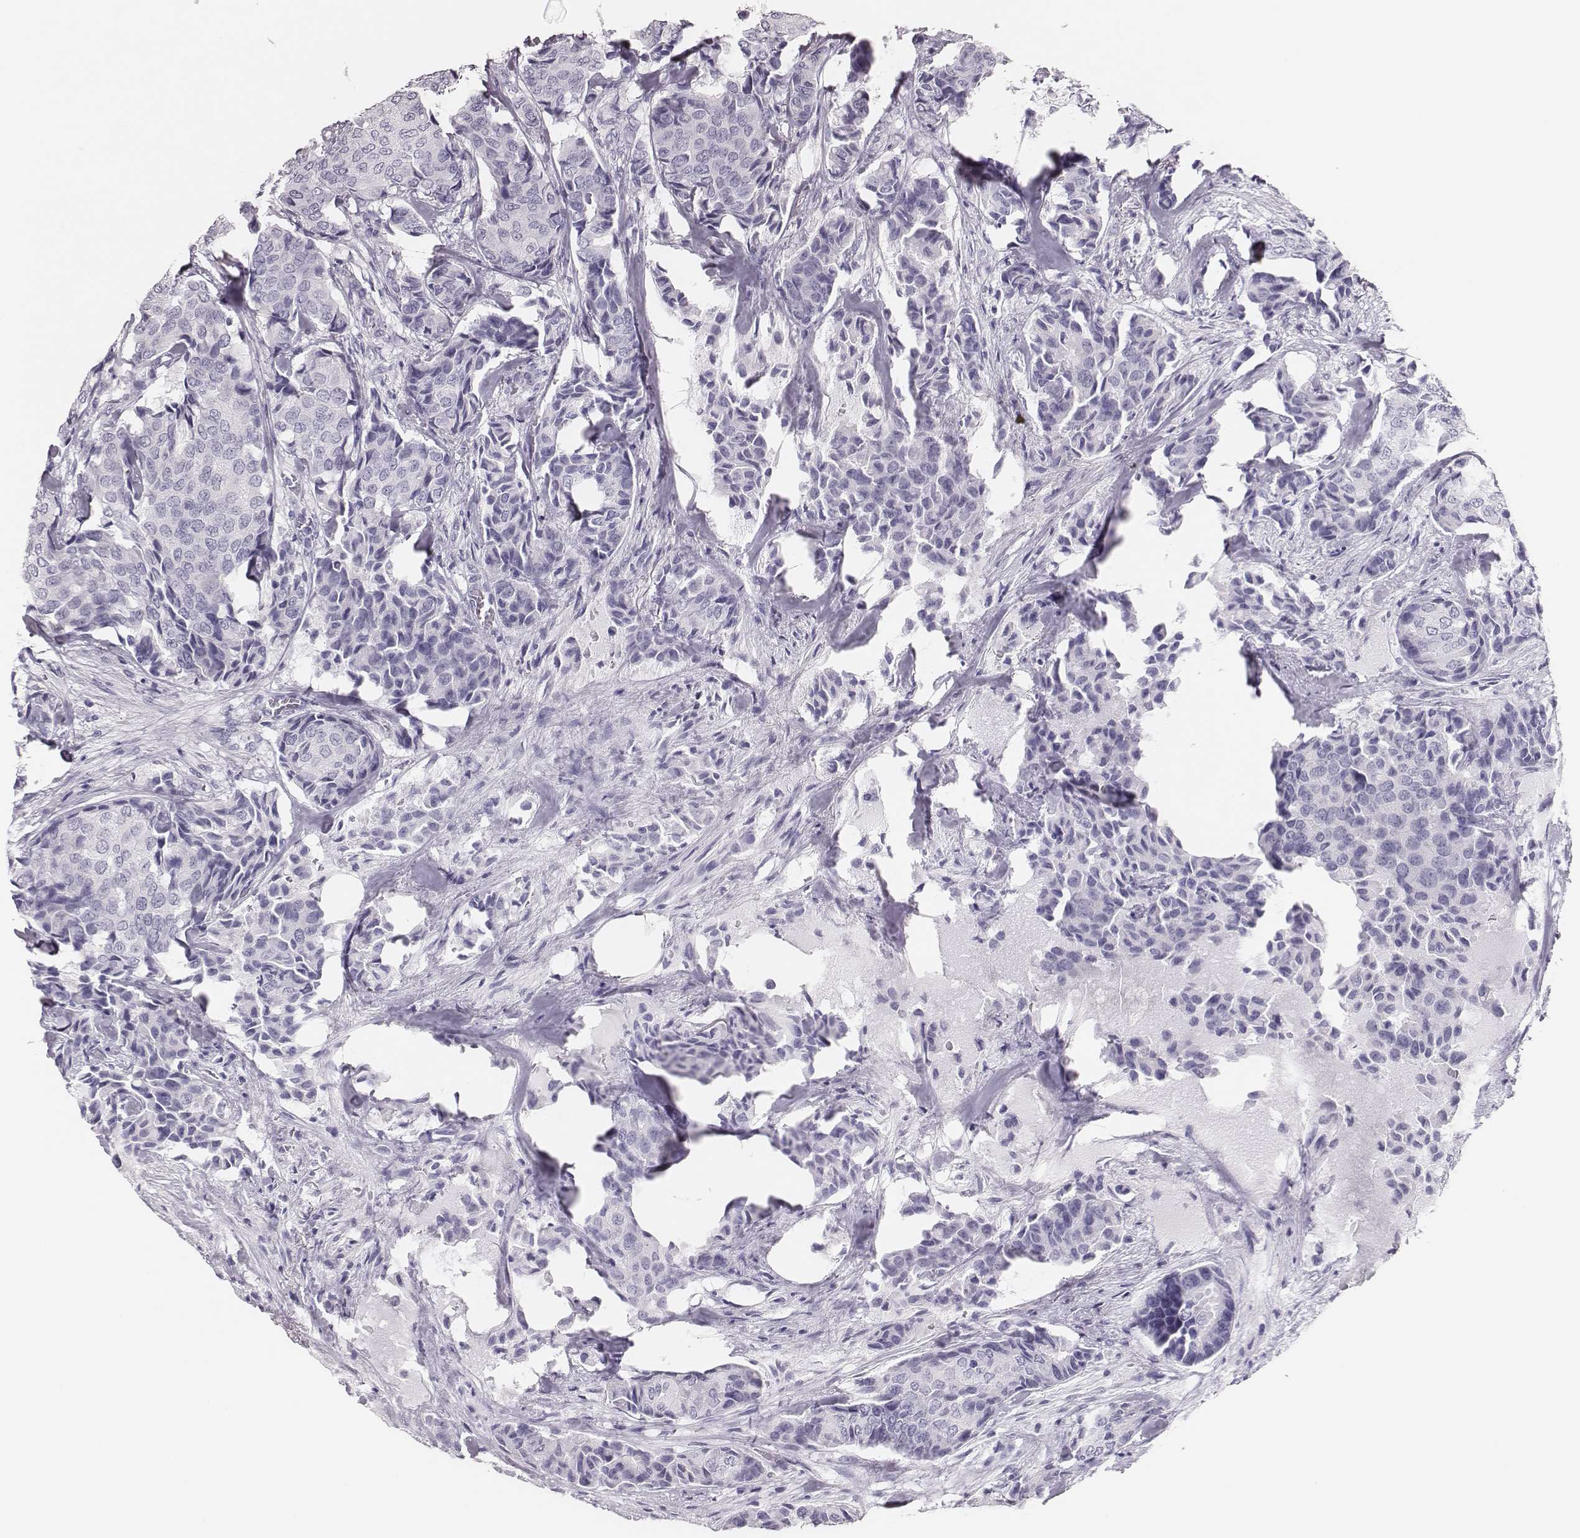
{"staining": {"intensity": "negative", "quantity": "none", "location": "none"}, "tissue": "breast cancer", "cell_type": "Tumor cells", "image_type": "cancer", "snomed": [{"axis": "morphology", "description": "Duct carcinoma"}, {"axis": "topography", "description": "Breast"}], "caption": "There is no significant expression in tumor cells of breast cancer (invasive ductal carcinoma). (Stains: DAB immunohistochemistry (IHC) with hematoxylin counter stain, Microscopy: brightfield microscopy at high magnification).", "gene": "H1-6", "patient": {"sex": "female", "age": 75}}